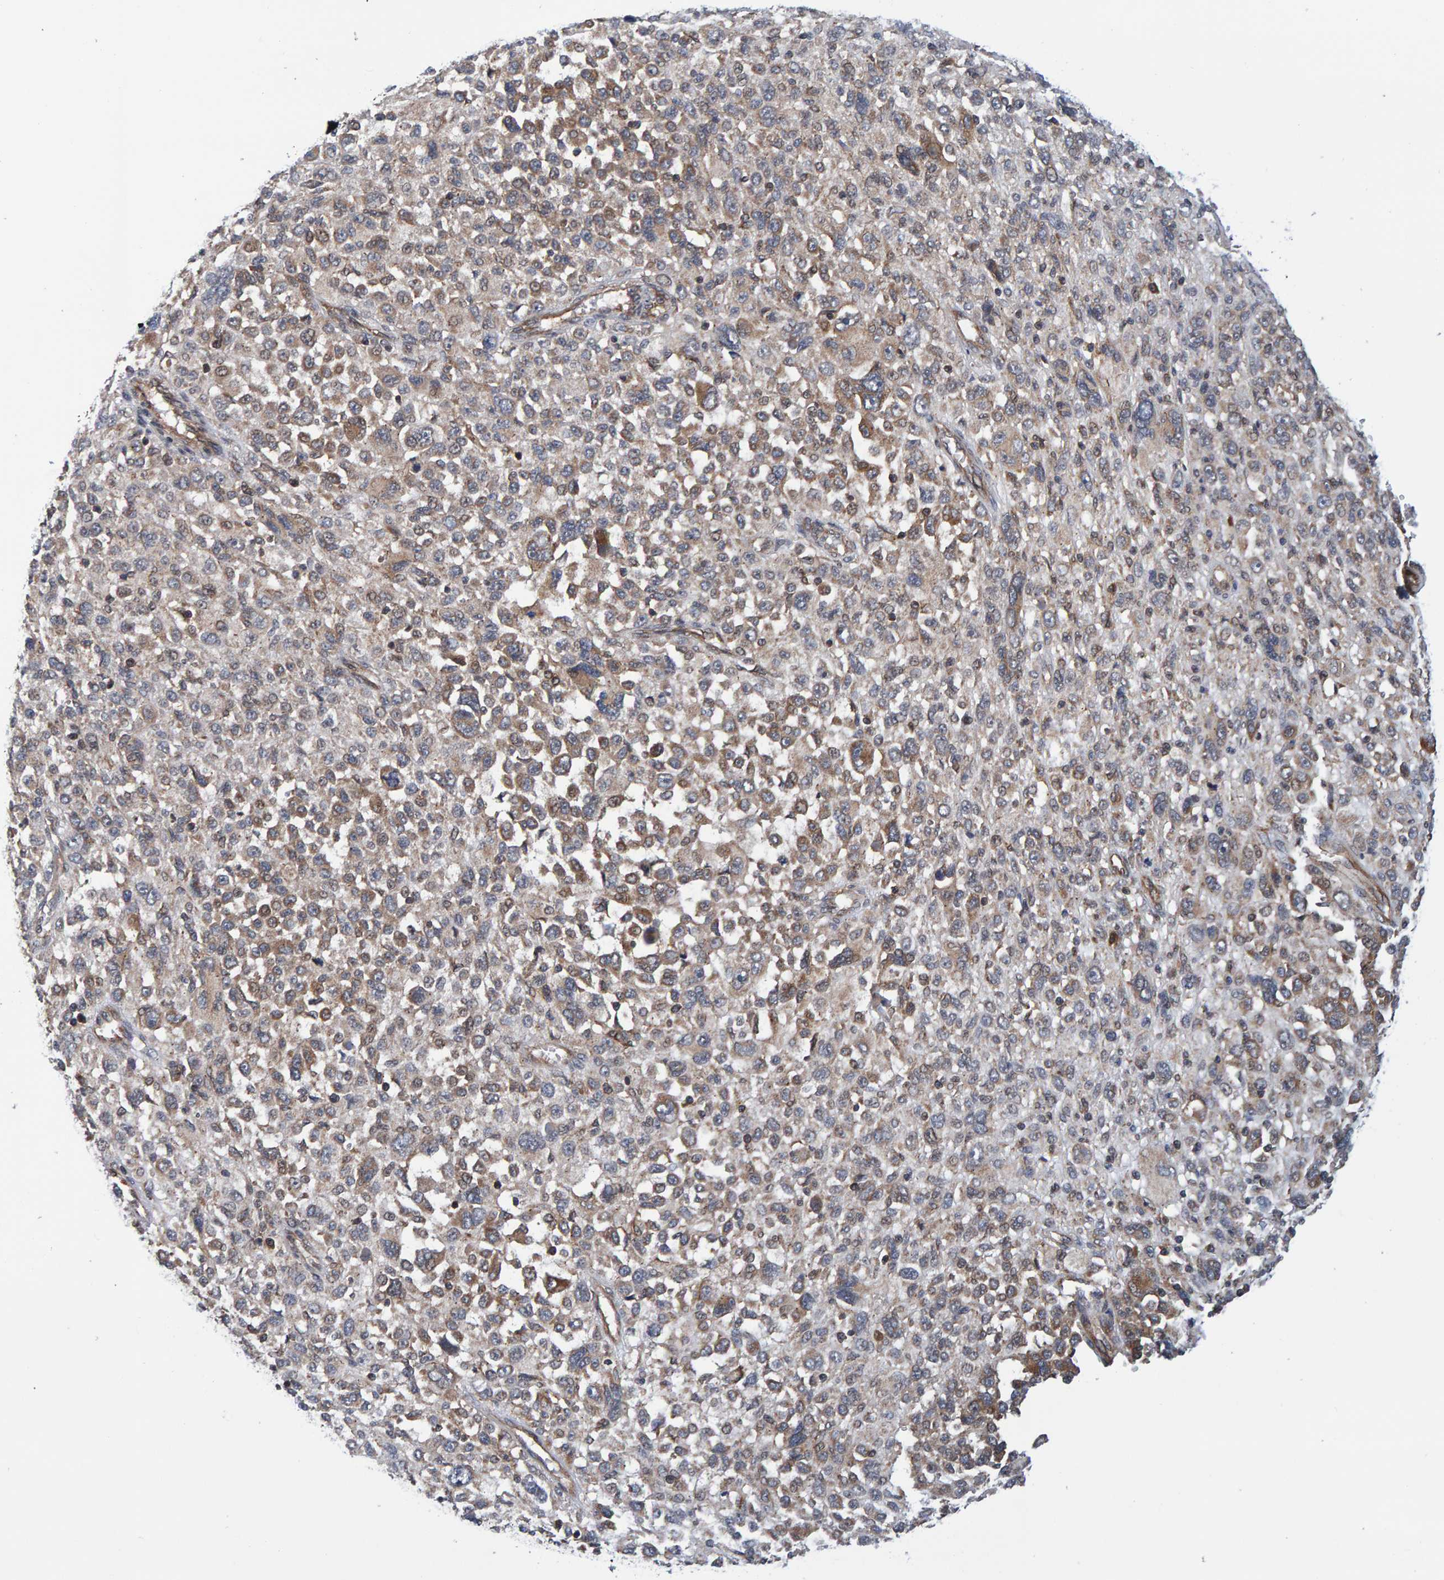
{"staining": {"intensity": "moderate", "quantity": "25%-75%", "location": "cytoplasmic/membranous"}, "tissue": "melanoma", "cell_type": "Tumor cells", "image_type": "cancer", "snomed": [{"axis": "morphology", "description": "Malignant melanoma, NOS"}, {"axis": "topography", "description": "Skin"}], "caption": "This is a photomicrograph of immunohistochemistry staining of melanoma, which shows moderate positivity in the cytoplasmic/membranous of tumor cells.", "gene": "SCRN2", "patient": {"sex": "female", "age": 55}}